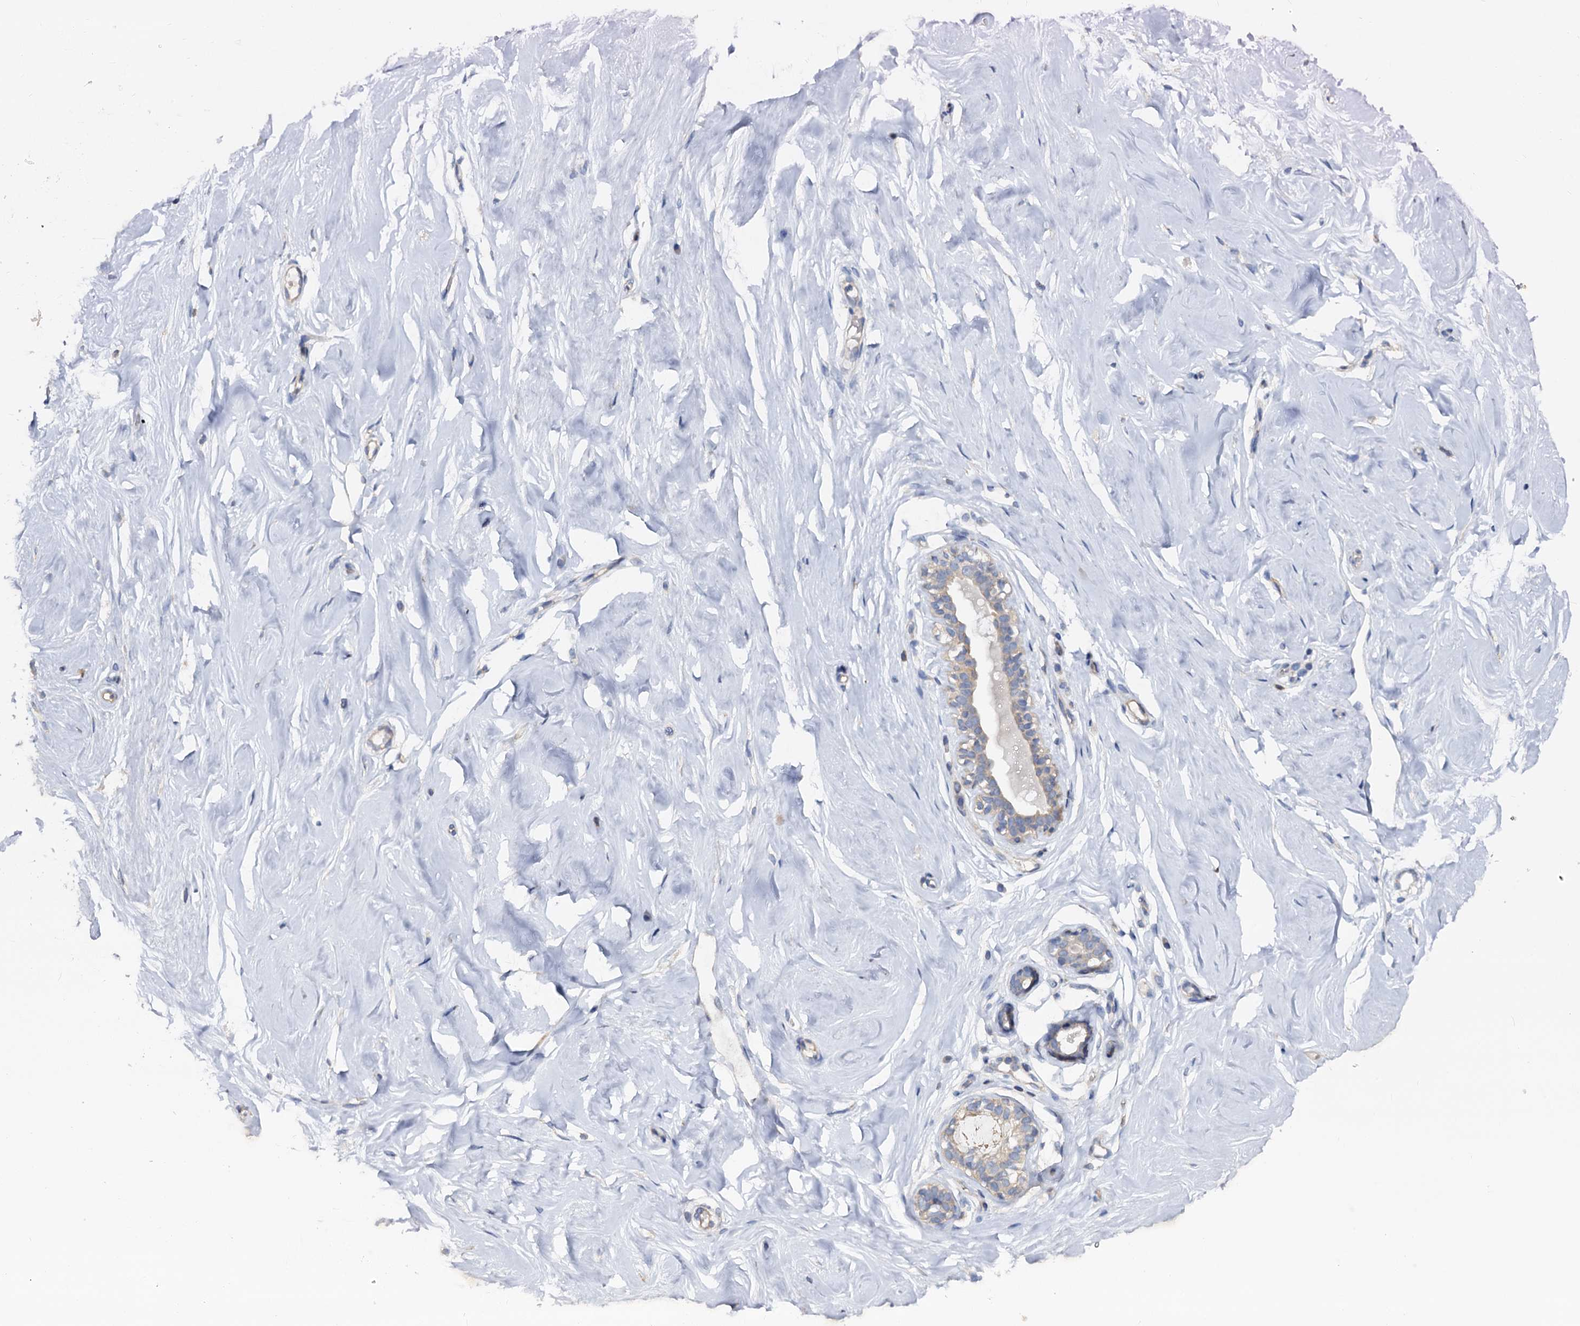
{"staining": {"intensity": "negative", "quantity": "none", "location": "none"}, "tissue": "breast", "cell_type": "Adipocytes", "image_type": "normal", "snomed": [{"axis": "morphology", "description": "Normal tissue, NOS"}, {"axis": "morphology", "description": "Adenoma, NOS"}, {"axis": "topography", "description": "Breast"}], "caption": "High magnification brightfield microscopy of normal breast stained with DAB (3,3'-diaminobenzidine) (brown) and counterstained with hematoxylin (blue): adipocytes show no significant positivity. (DAB IHC, high magnification).", "gene": "ANKRD13A", "patient": {"sex": "female", "age": 23}}